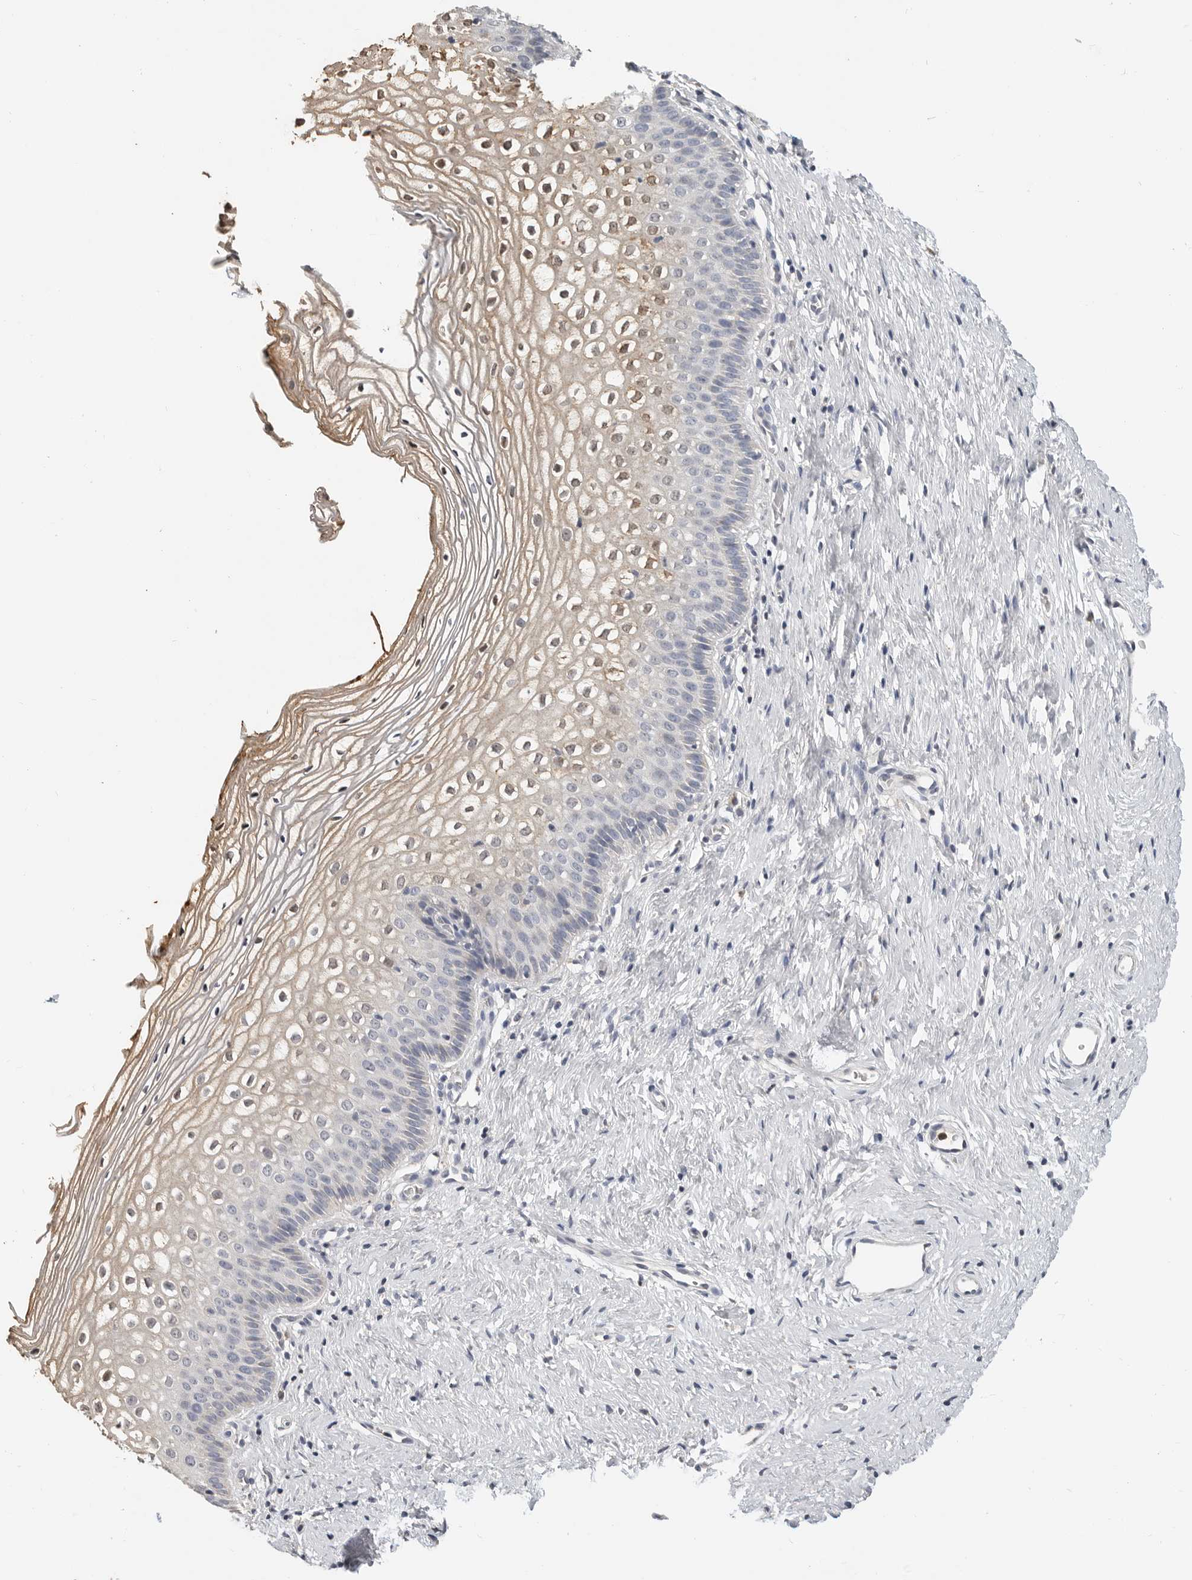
{"staining": {"intensity": "weak", "quantity": "25%-75%", "location": "cytoplasmic/membranous,nuclear"}, "tissue": "cervix", "cell_type": "Squamous epithelial cells", "image_type": "normal", "snomed": [{"axis": "morphology", "description": "Normal tissue, NOS"}, {"axis": "topography", "description": "Cervix"}], "caption": "Immunohistochemistry of benign human cervix displays low levels of weak cytoplasmic/membranous,nuclear staining in about 25%-75% of squamous epithelial cells.", "gene": "LTBR", "patient": {"sex": "female", "age": 27}}